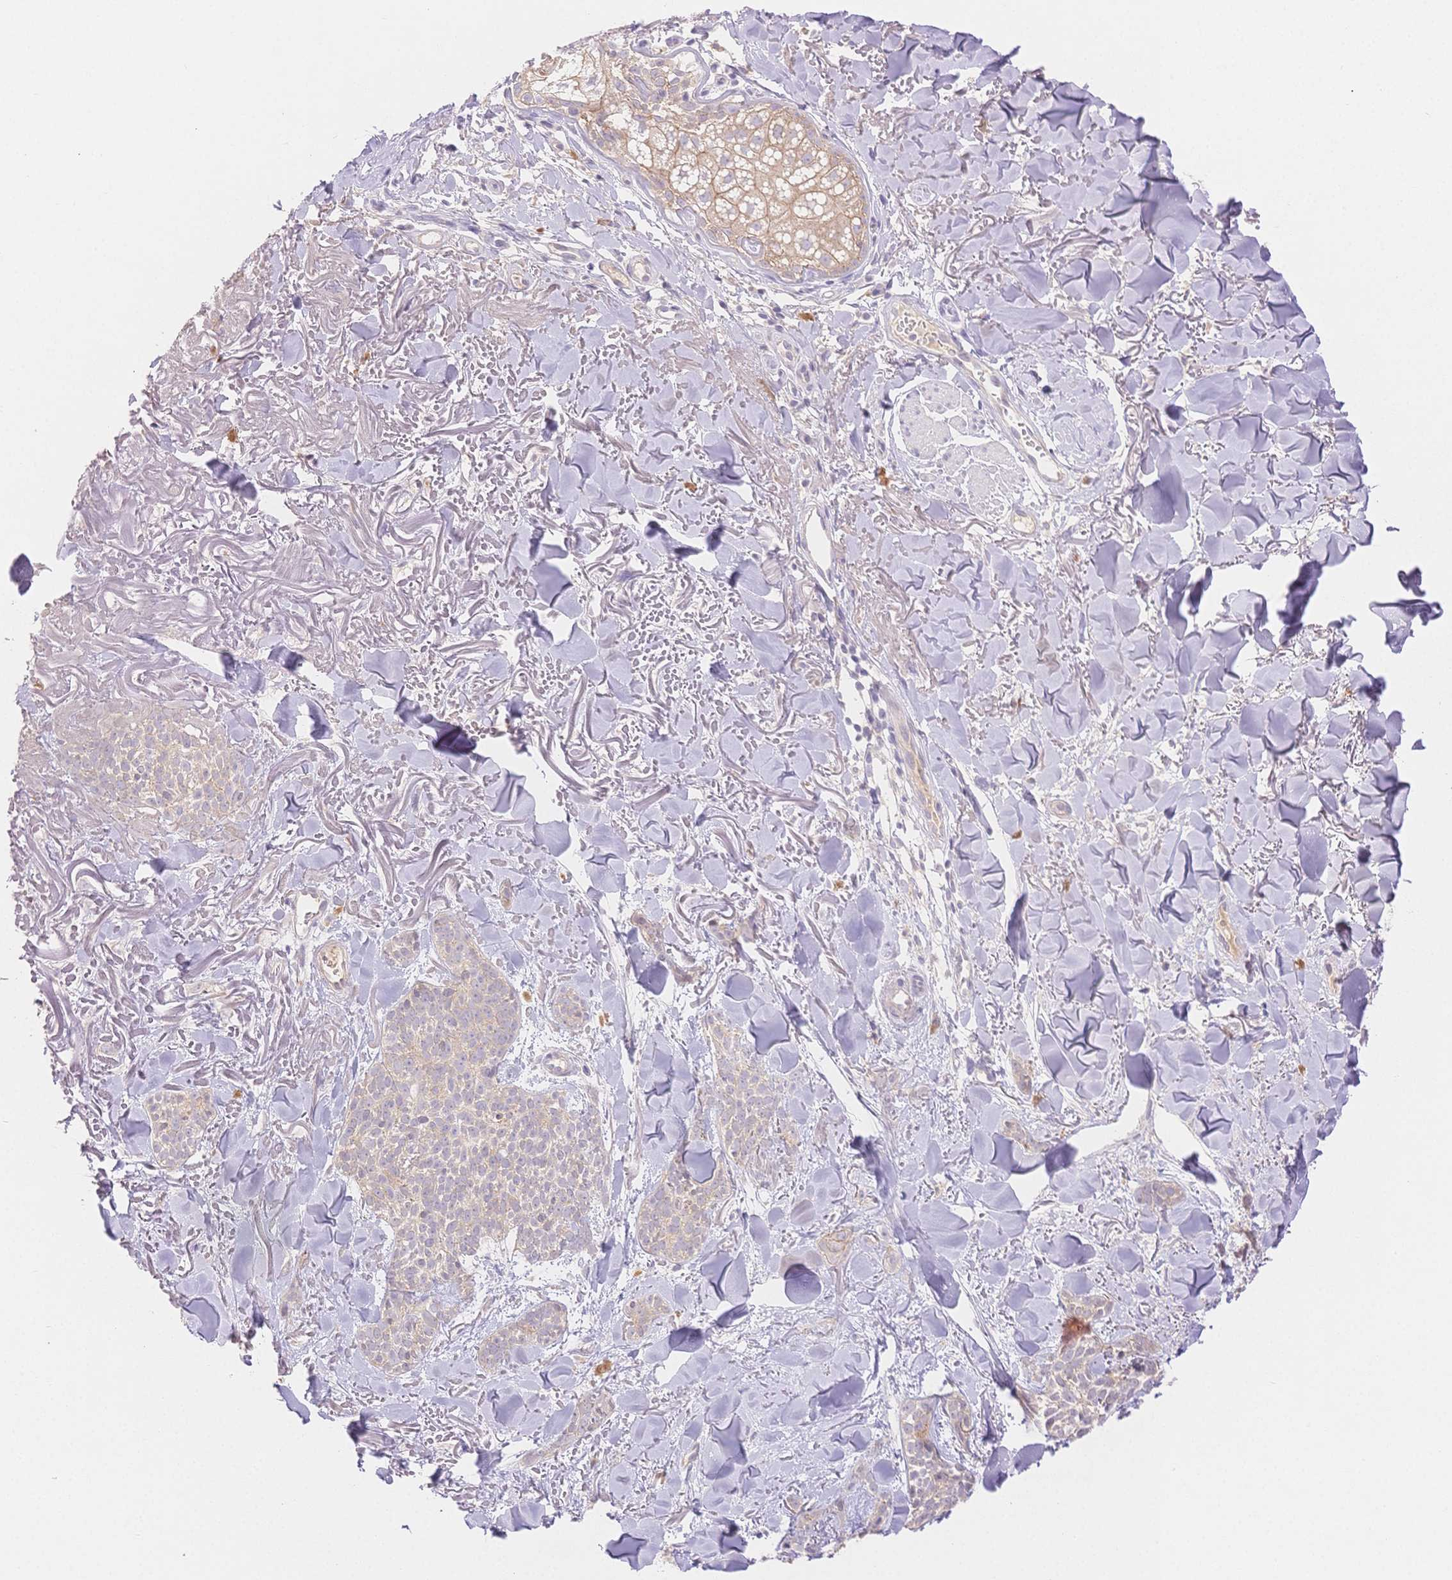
{"staining": {"intensity": "weak", "quantity": "<25%", "location": "cytoplasmic/membranous"}, "tissue": "skin cancer", "cell_type": "Tumor cells", "image_type": "cancer", "snomed": [{"axis": "morphology", "description": "Basal cell carcinoma"}, {"axis": "morphology", "description": "BCC, high aggressive"}, {"axis": "topography", "description": "Skin"}], "caption": "There is no significant positivity in tumor cells of bcc,  high aggressive (skin).", "gene": "WDR54", "patient": {"sex": "female", "age": 86}}